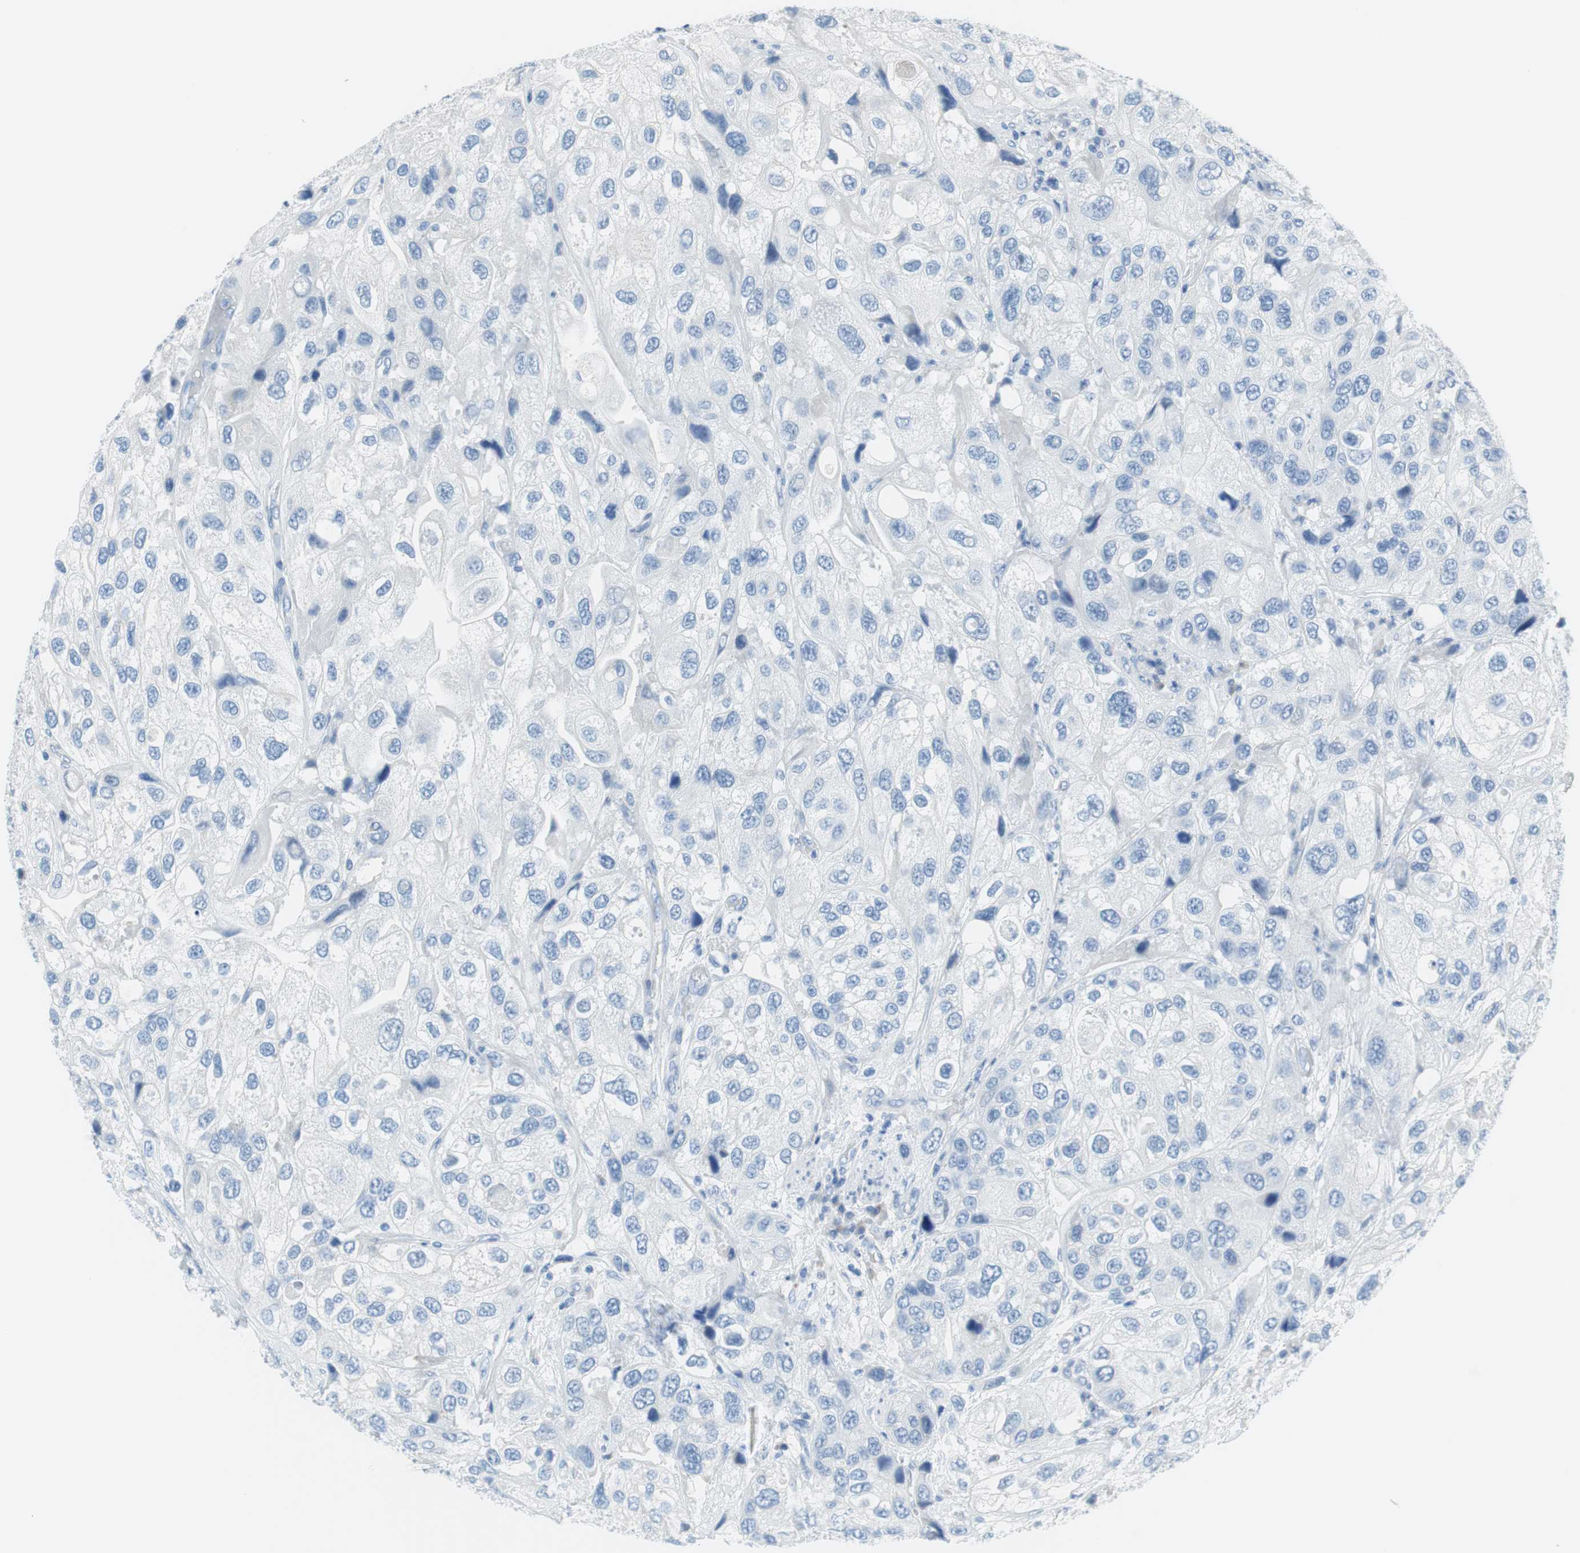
{"staining": {"intensity": "negative", "quantity": "none", "location": "none"}, "tissue": "urothelial cancer", "cell_type": "Tumor cells", "image_type": "cancer", "snomed": [{"axis": "morphology", "description": "Urothelial carcinoma, High grade"}, {"axis": "topography", "description": "Urinary bladder"}], "caption": "Immunohistochemistry image of human urothelial cancer stained for a protein (brown), which displays no staining in tumor cells.", "gene": "MYH1", "patient": {"sex": "female", "age": 64}}